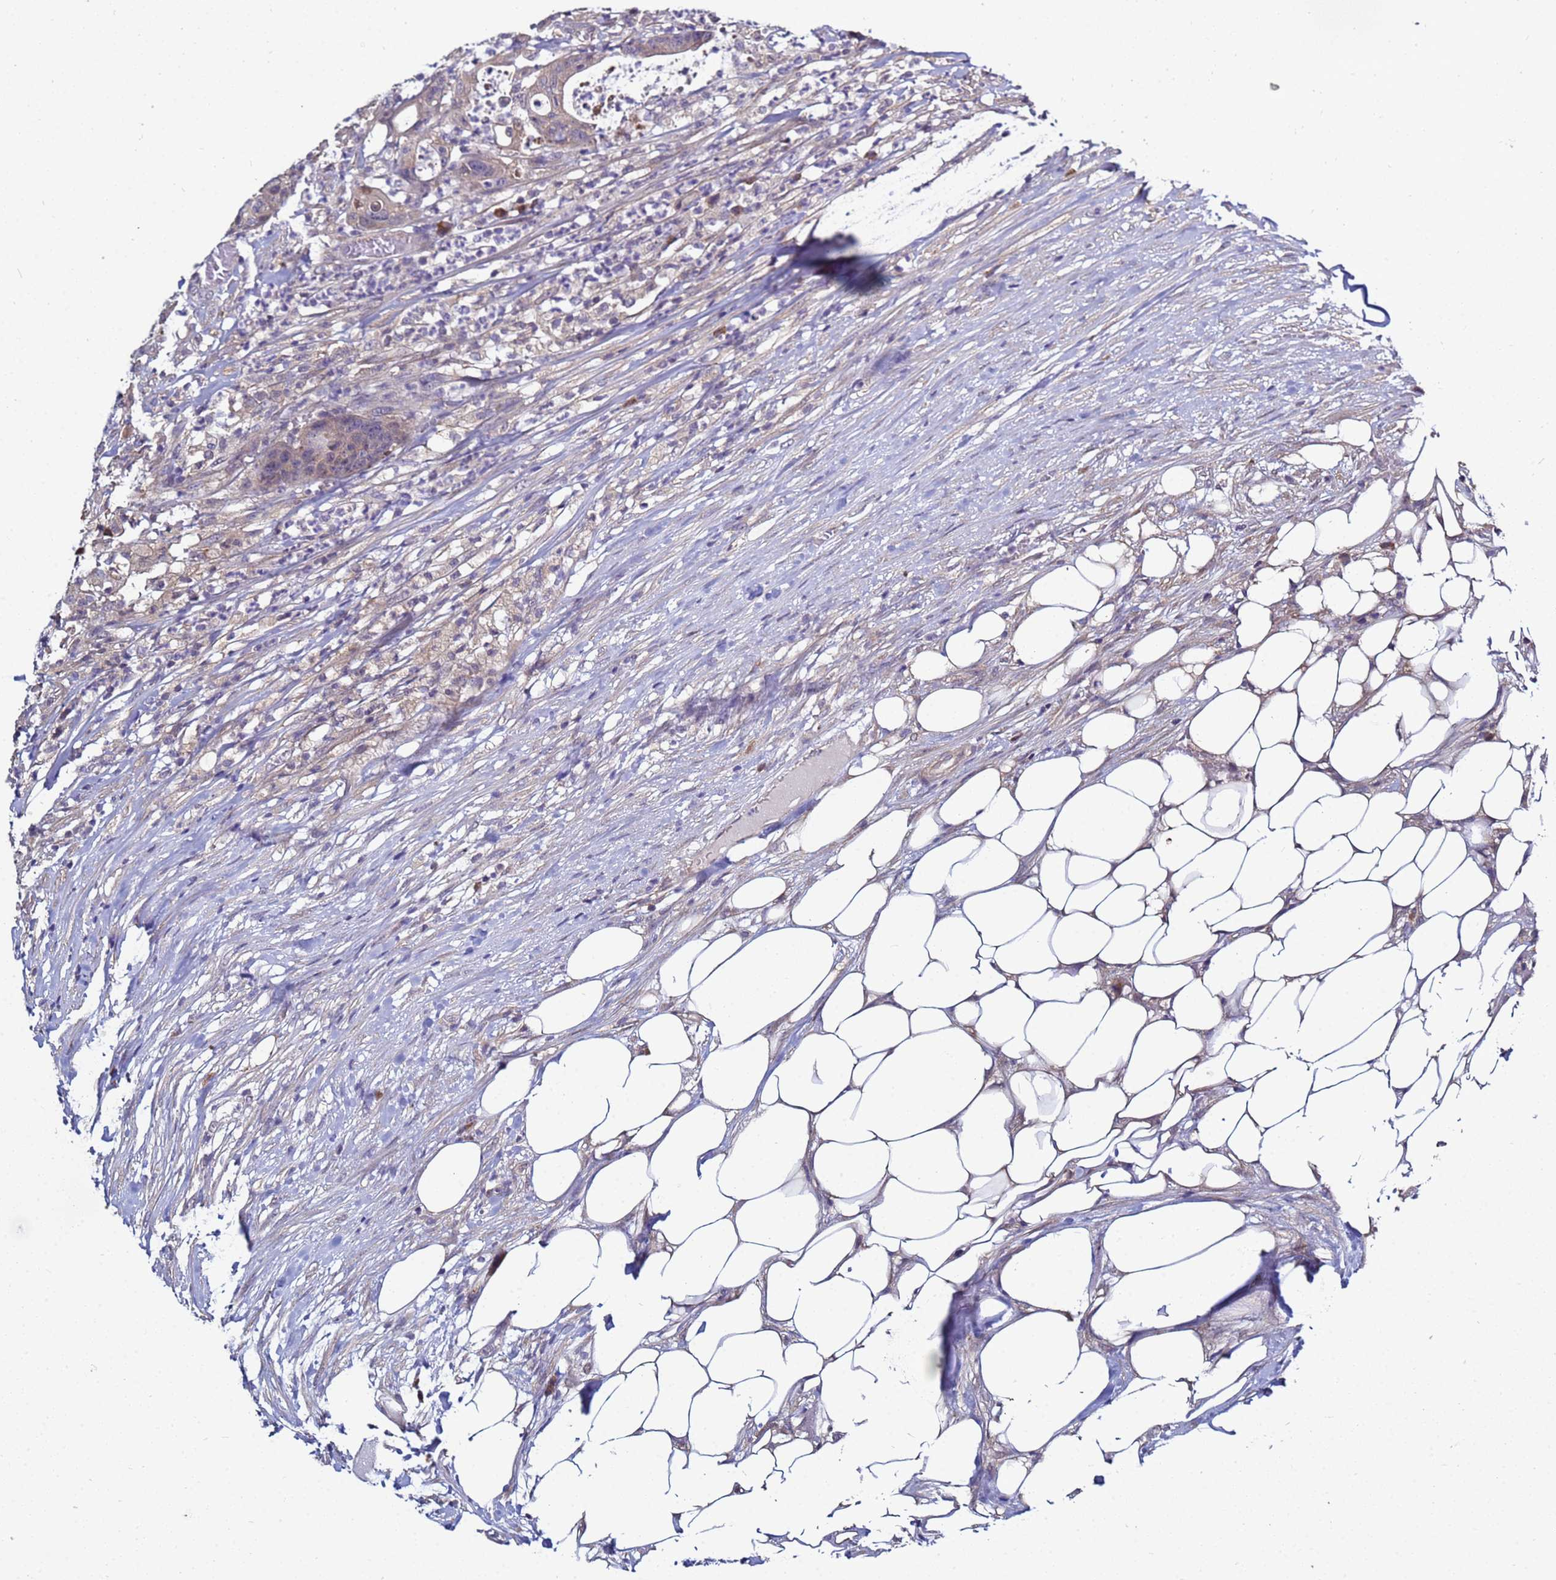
{"staining": {"intensity": "weak", "quantity": "25%-75%", "location": "cytoplasmic/membranous"}, "tissue": "colorectal cancer", "cell_type": "Tumor cells", "image_type": "cancer", "snomed": [{"axis": "morphology", "description": "Adenocarcinoma, NOS"}, {"axis": "topography", "description": "Colon"}], "caption": "Colorectal cancer stained with immunohistochemistry (IHC) shows weak cytoplasmic/membranous staining in approximately 25%-75% of tumor cells.", "gene": "NAXE", "patient": {"sex": "female", "age": 84}}